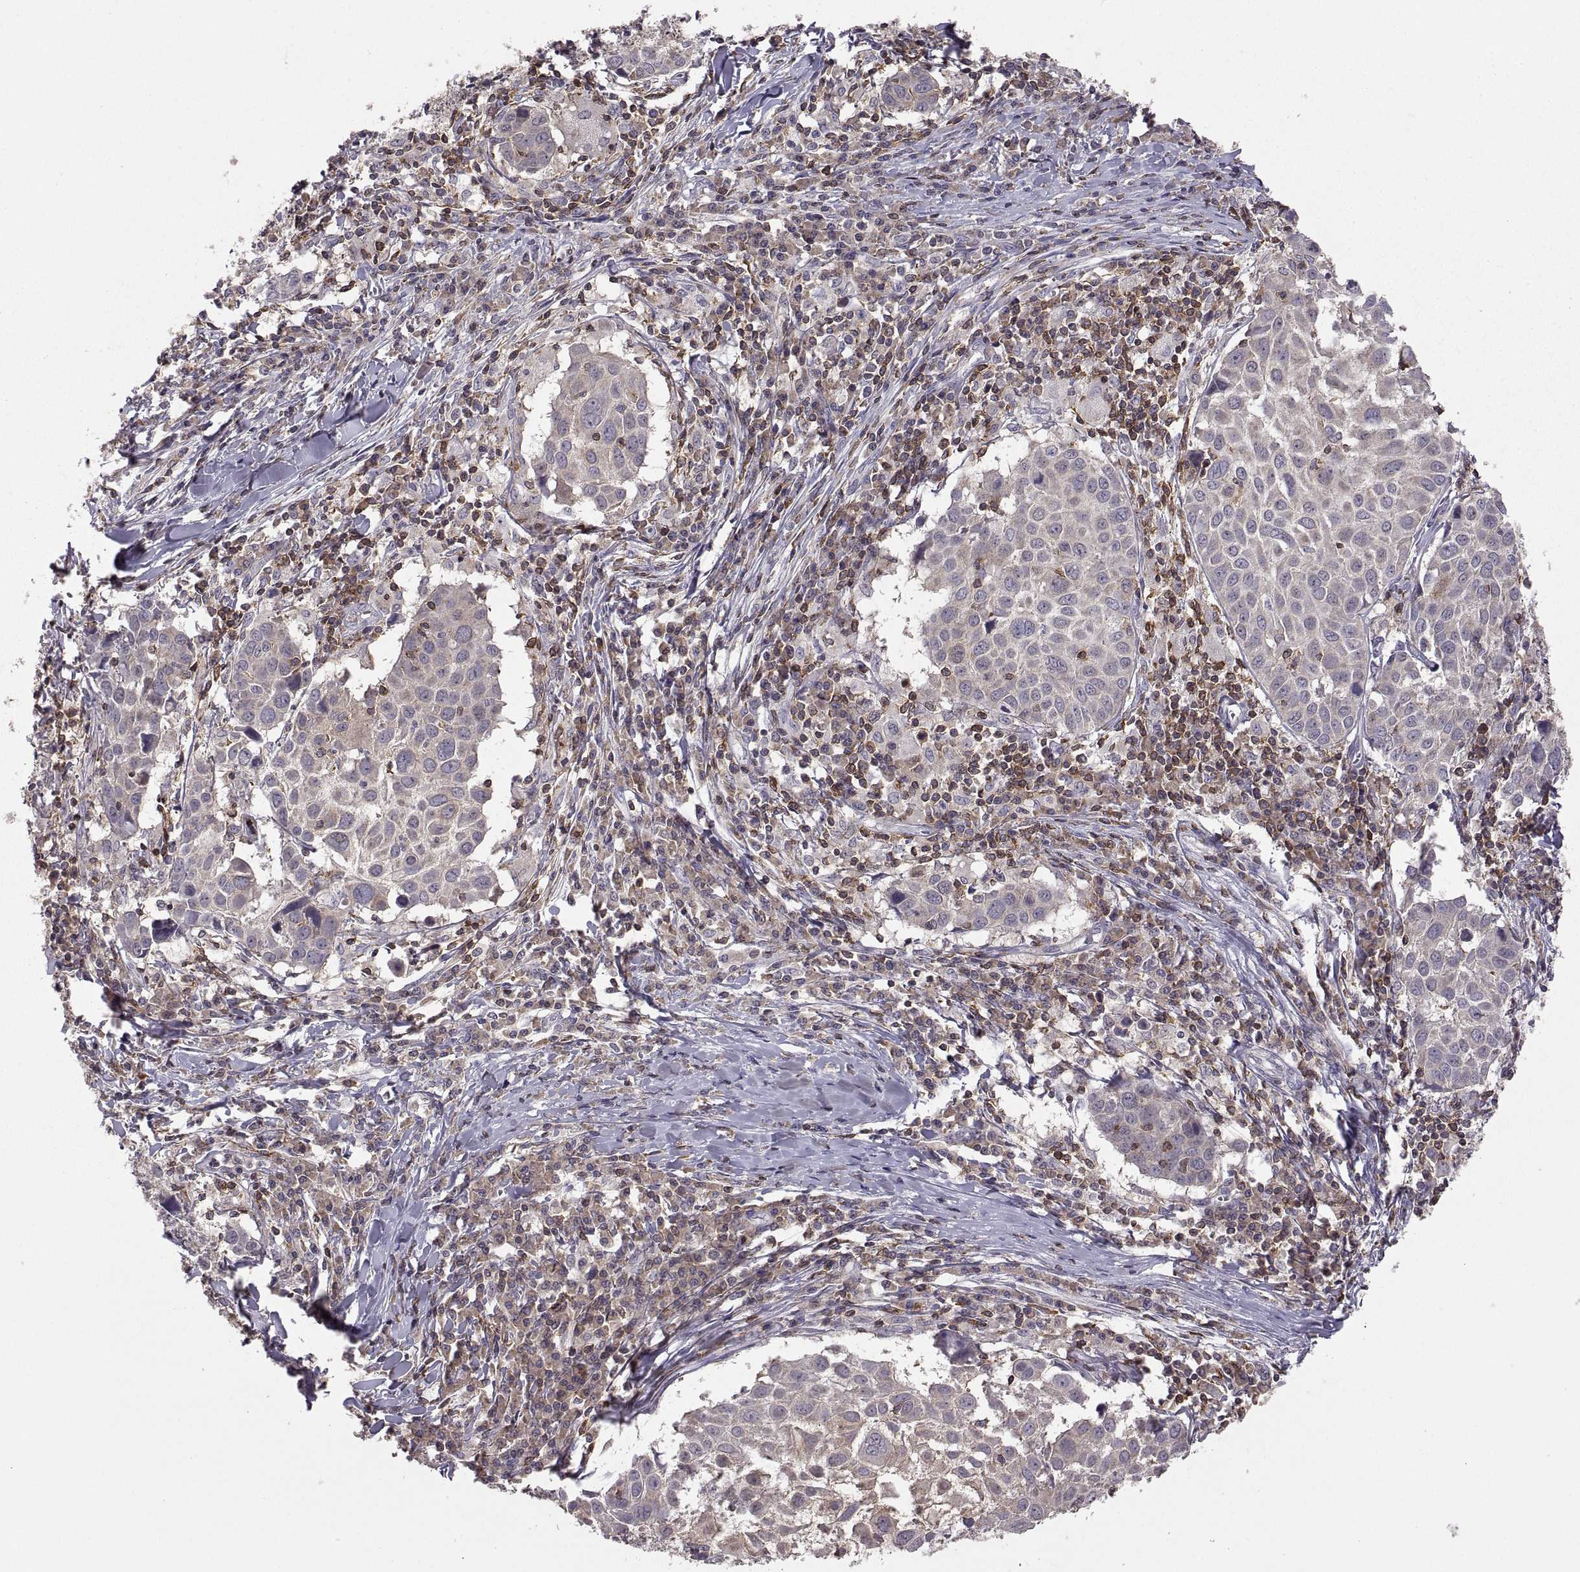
{"staining": {"intensity": "weak", "quantity": "25%-75%", "location": "cytoplasmic/membranous"}, "tissue": "lung cancer", "cell_type": "Tumor cells", "image_type": "cancer", "snomed": [{"axis": "morphology", "description": "Squamous cell carcinoma, NOS"}, {"axis": "topography", "description": "Lung"}], "caption": "A high-resolution histopathology image shows IHC staining of lung cancer, which demonstrates weak cytoplasmic/membranous expression in approximately 25%-75% of tumor cells.", "gene": "EZR", "patient": {"sex": "male", "age": 57}}